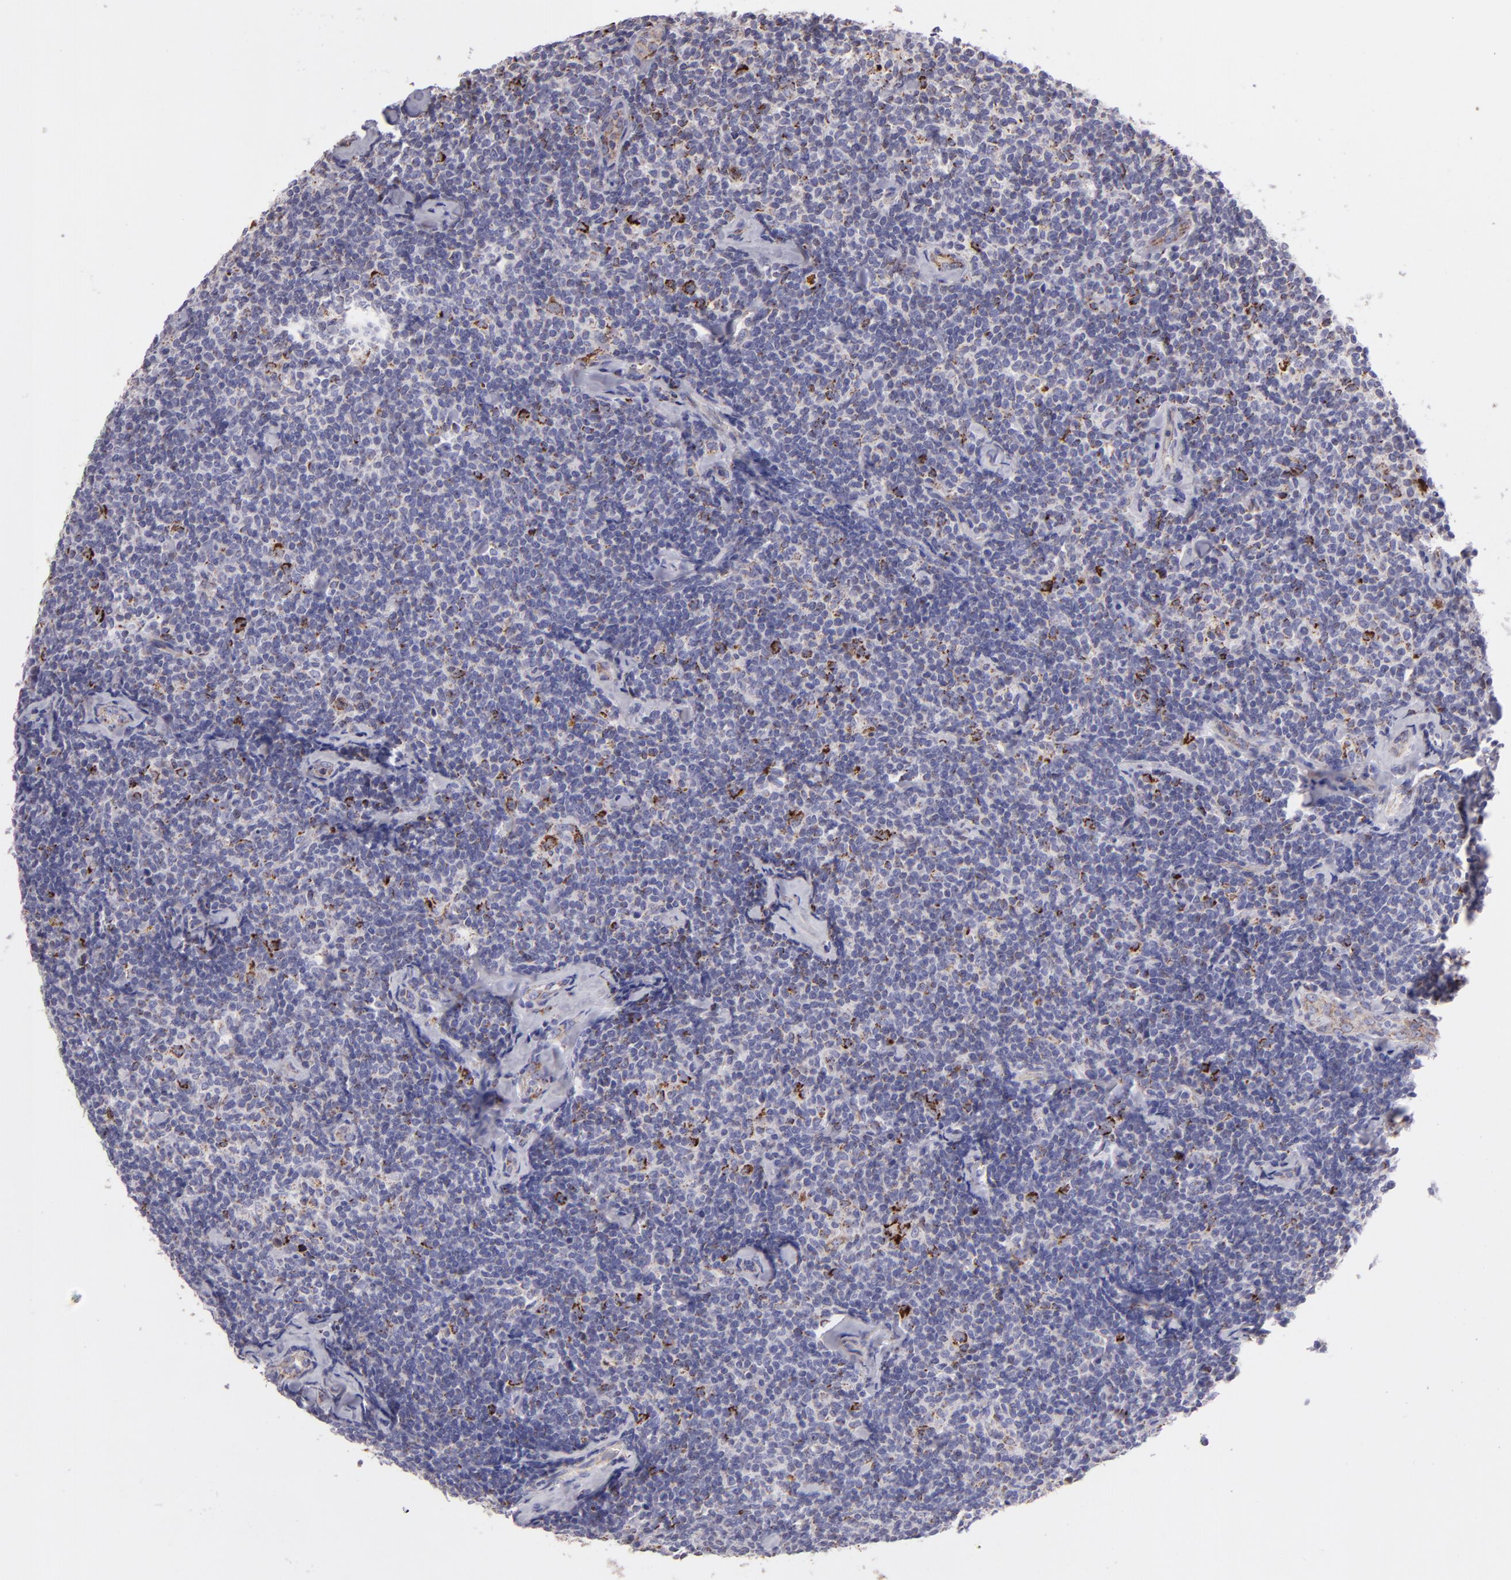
{"staining": {"intensity": "strong", "quantity": "<25%", "location": "cytoplasmic/membranous"}, "tissue": "lymphoma", "cell_type": "Tumor cells", "image_type": "cancer", "snomed": [{"axis": "morphology", "description": "Malignant lymphoma, non-Hodgkin's type, Low grade"}, {"axis": "topography", "description": "Lymph node"}], "caption": "Tumor cells show medium levels of strong cytoplasmic/membranous staining in approximately <25% of cells in human malignant lymphoma, non-Hodgkin's type (low-grade). (Stains: DAB (3,3'-diaminobenzidine) in brown, nuclei in blue, Microscopy: brightfield microscopy at high magnification).", "gene": "HSPD1", "patient": {"sex": "female", "age": 56}}